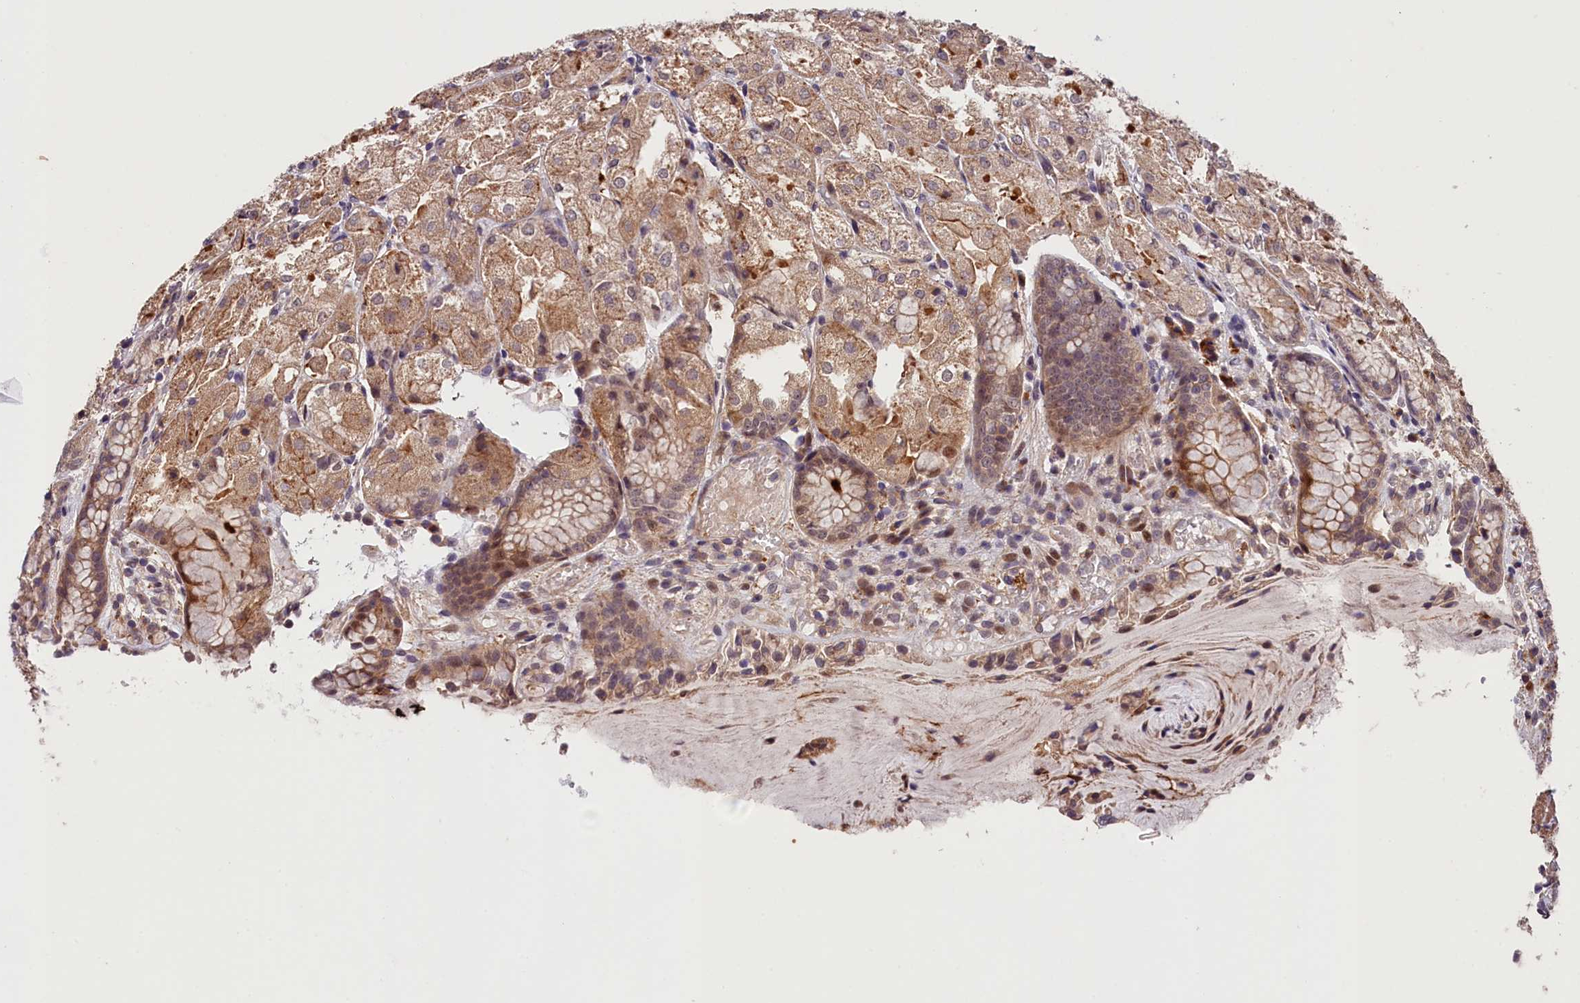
{"staining": {"intensity": "moderate", "quantity": ">75%", "location": "cytoplasmic/membranous,nuclear"}, "tissue": "stomach", "cell_type": "Glandular cells", "image_type": "normal", "snomed": [{"axis": "morphology", "description": "Normal tissue, NOS"}, {"axis": "topography", "description": "Stomach, upper"}], "caption": "Immunohistochemistry (IHC) photomicrograph of normal stomach: stomach stained using IHC displays medium levels of moderate protein expression localized specifically in the cytoplasmic/membranous,nuclear of glandular cells, appearing as a cytoplasmic/membranous,nuclear brown color.", "gene": "CACNA1H", "patient": {"sex": "male", "age": 72}}